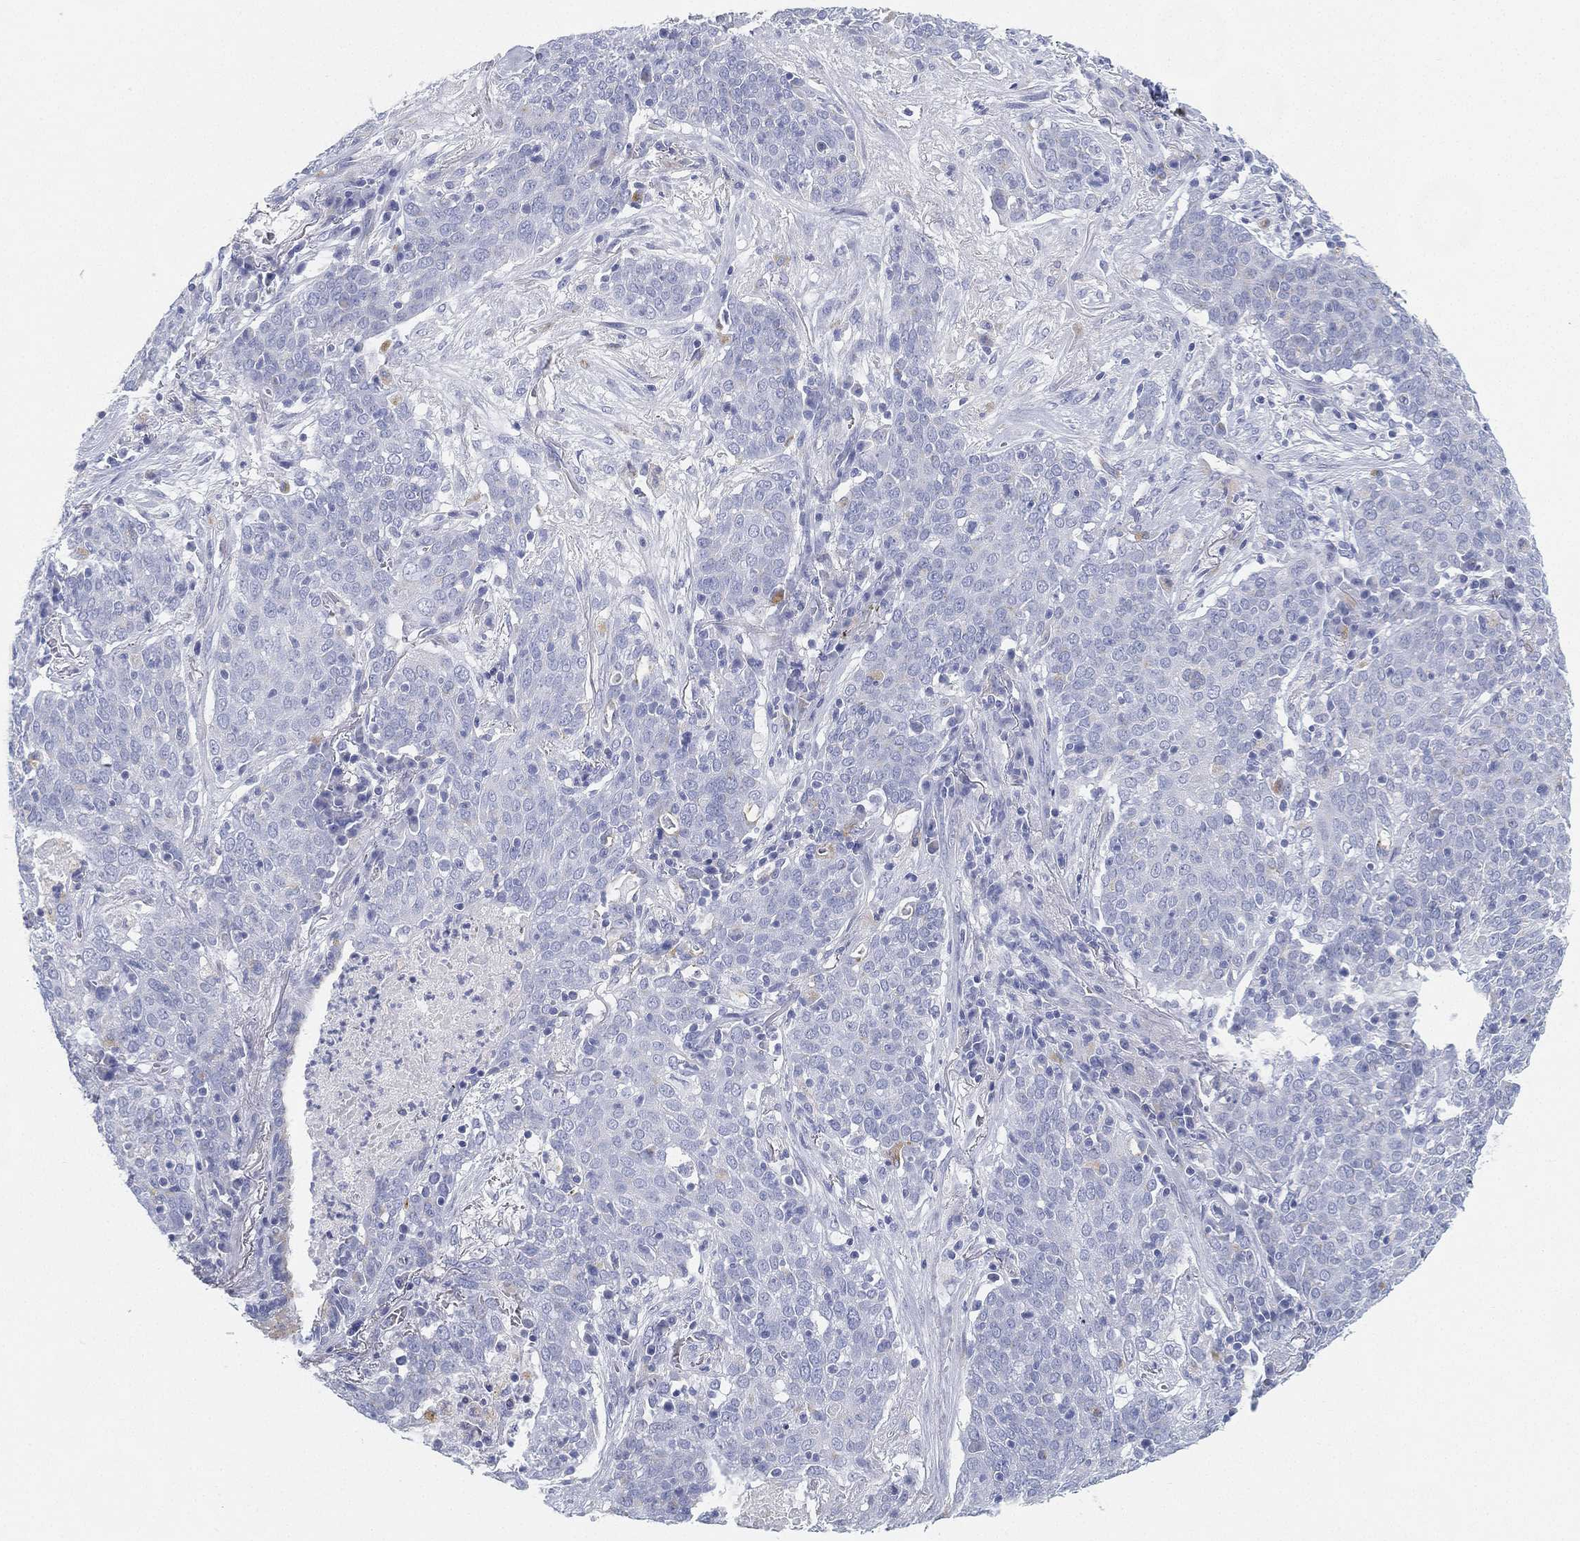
{"staining": {"intensity": "negative", "quantity": "none", "location": "none"}, "tissue": "lung cancer", "cell_type": "Tumor cells", "image_type": "cancer", "snomed": [{"axis": "morphology", "description": "Squamous cell carcinoma, NOS"}, {"axis": "topography", "description": "Lung"}], "caption": "IHC image of lung cancer (squamous cell carcinoma) stained for a protein (brown), which reveals no staining in tumor cells. Brightfield microscopy of immunohistochemistry (IHC) stained with DAB (3,3'-diaminobenzidine) (brown) and hematoxylin (blue), captured at high magnification.", "gene": "GPR61", "patient": {"sex": "male", "age": 82}}